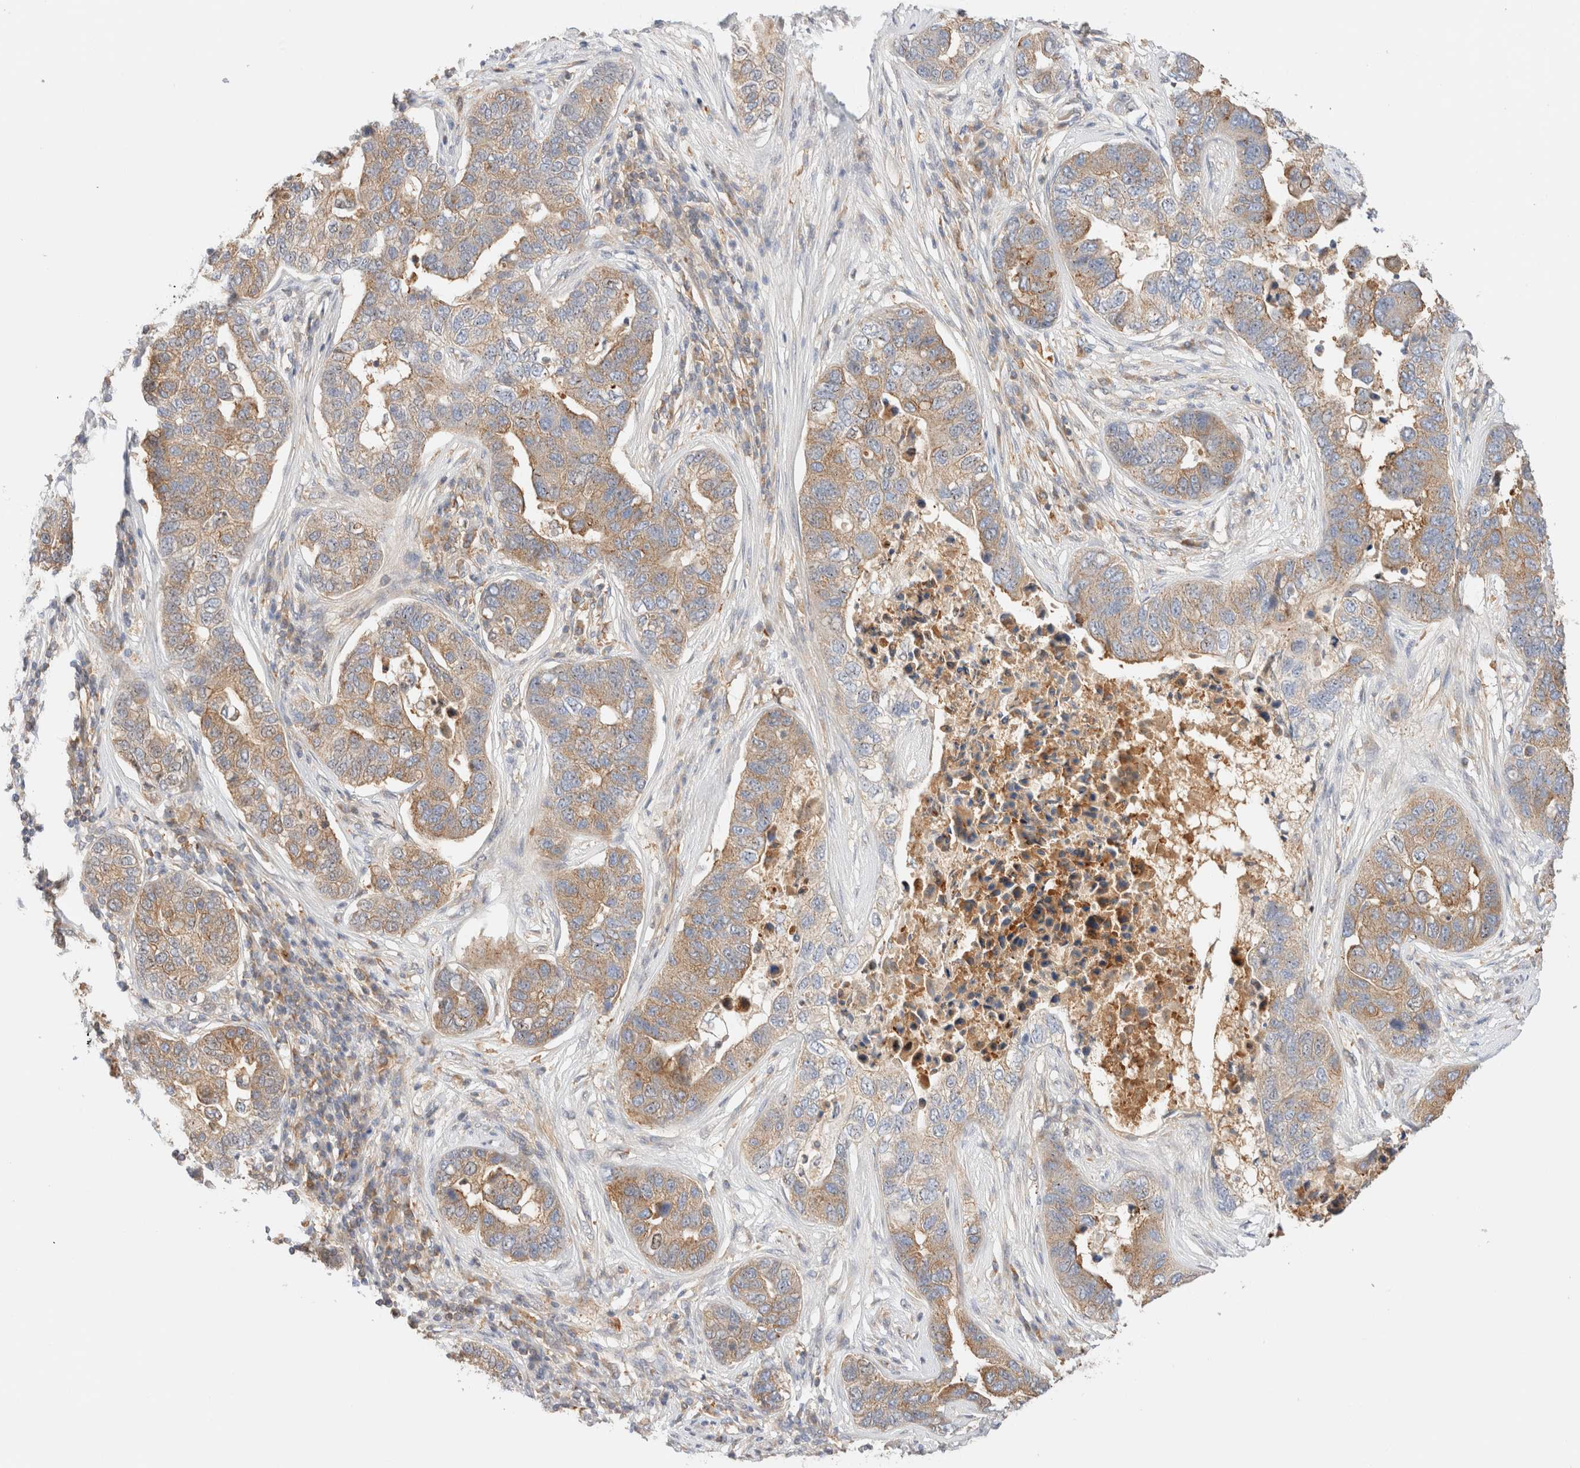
{"staining": {"intensity": "moderate", "quantity": ">75%", "location": "cytoplasmic/membranous"}, "tissue": "pancreatic cancer", "cell_type": "Tumor cells", "image_type": "cancer", "snomed": [{"axis": "morphology", "description": "Adenocarcinoma, NOS"}, {"axis": "topography", "description": "Pancreas"}], "caption": "Brown immunohistochemical staining in adenocarcinoma (pancreatic) demonstrates moderate cytoplasmic/membranous expression in about >75% of tumor cells. The protein of interest is stained brown, and the nuclei are stained in blue (DAB (3,3'-diaminobenzidine) IHC with brightfield microscopy, high magnification).", "gene": "RABEP1", "patient": {"sex": "female", "age": 61}}